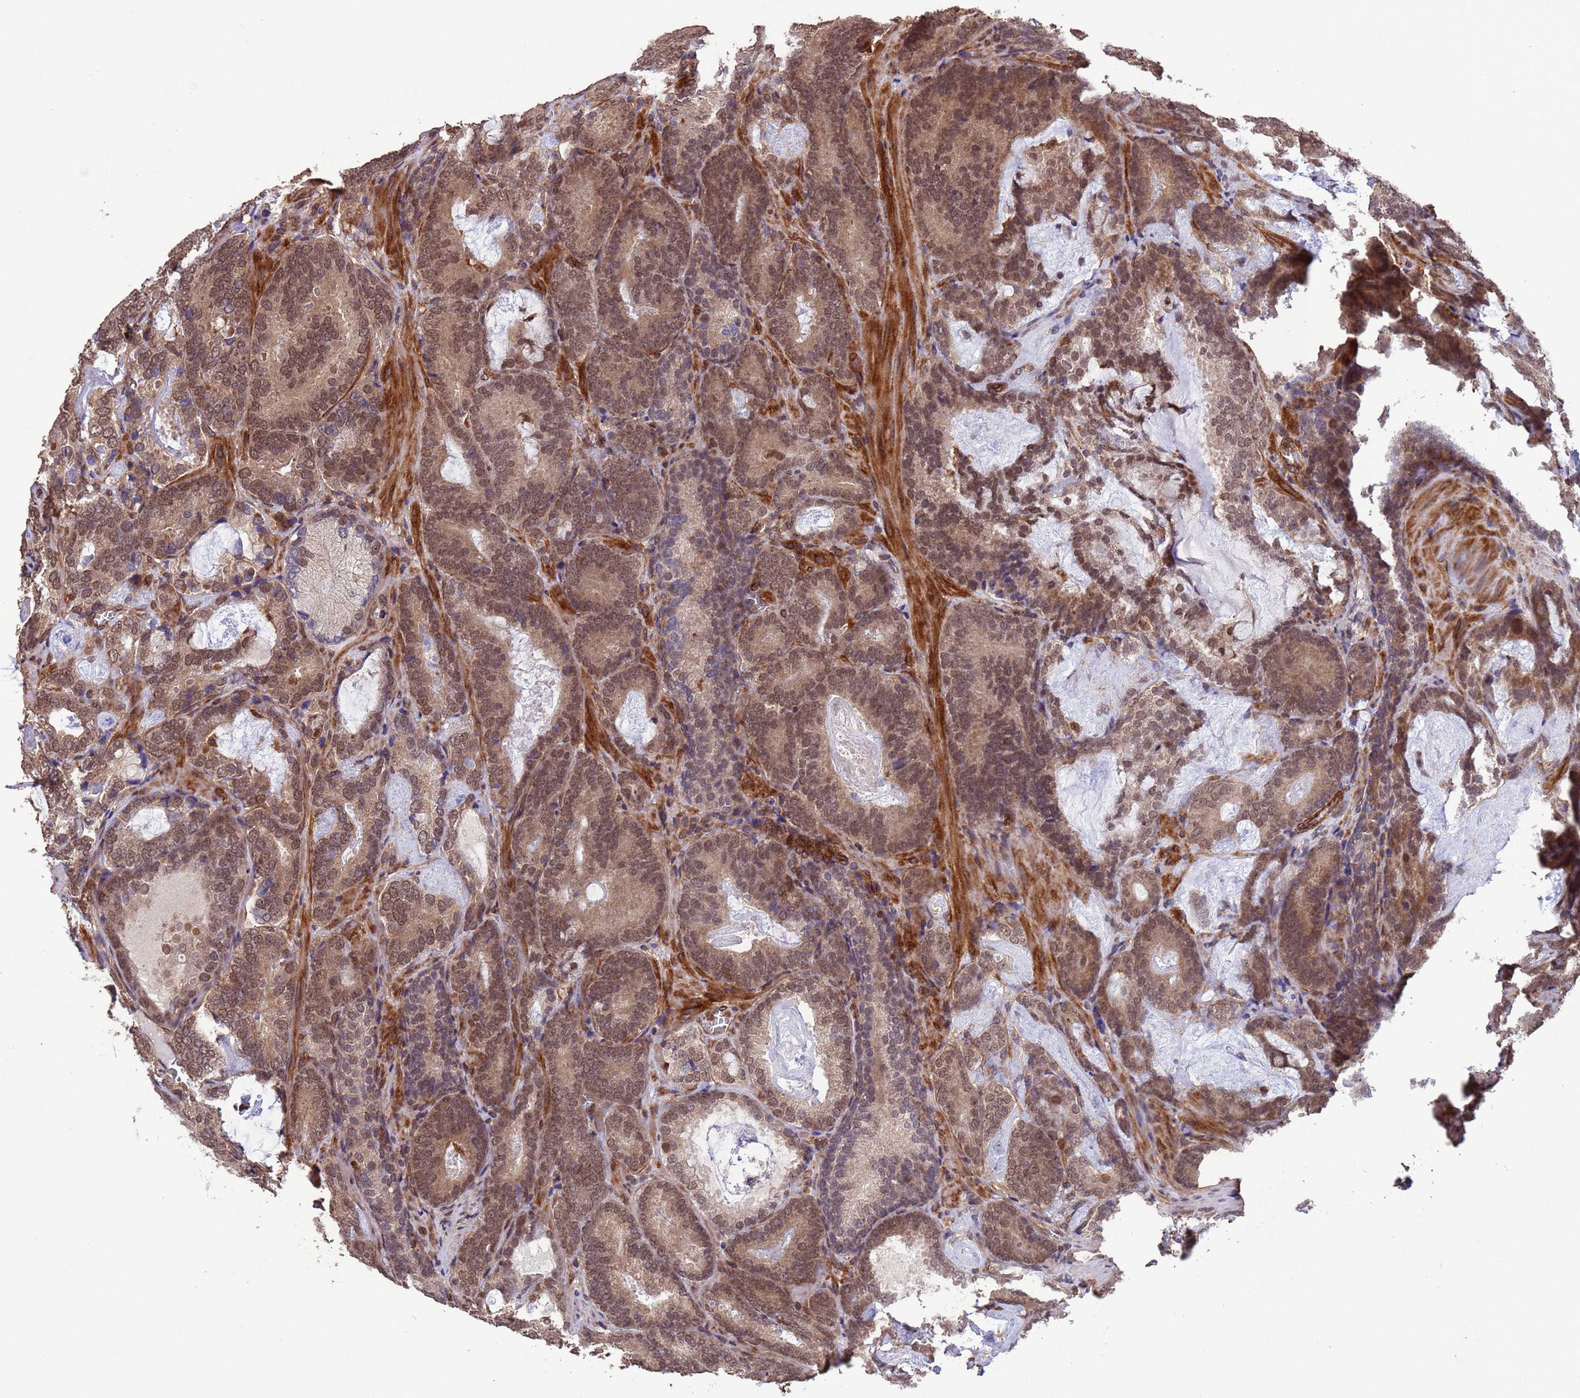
{"staining": {"intensity": "moderate", "quantity": ">75%", "location": "nuclear"}, "tissue": "prostate cancer", "cell_type": "Tumor cells", "image_type": "cancer", "snomed": [{"axis": "morphology", "description": "Adenocarcinoma, Low grade"}, {"axis": "topography", "description": "Prostate"}], "caption": "Tumor cells show moderate nuclear positivity in approximately >75% of cells in low-grade adenocarcinoma (prostate).", "gene": "VSTM4", "patient": {"sex": "male", "age": 60}}